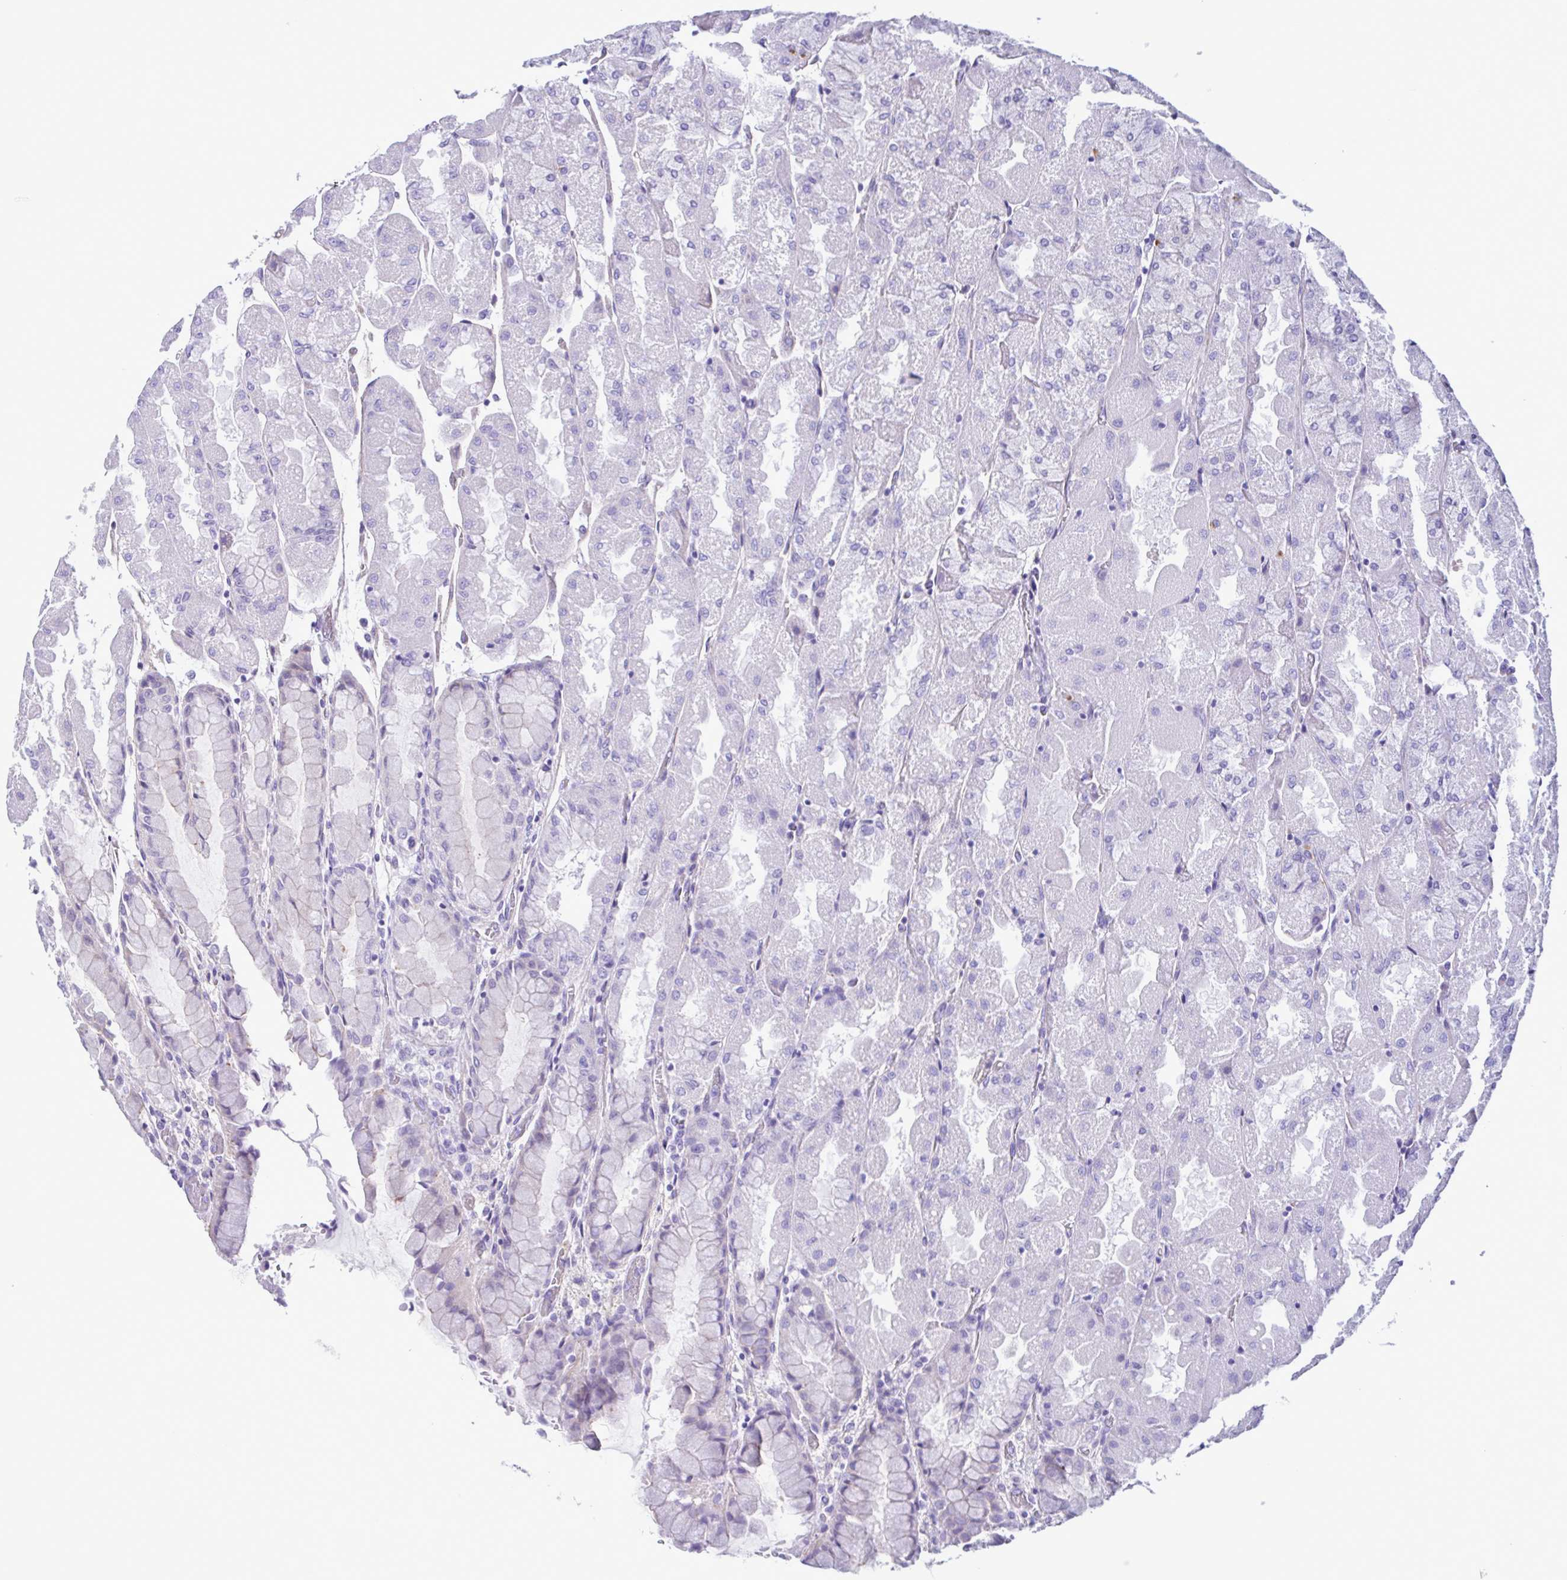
{"staining": {"intensity": "negative", "quantity": "none", "location": "none"}, "tissue": "stomach", "cell_type": "Glandular cells", "image_type": "normal", "snomed": [{"axis": "morphology", "description": "Normal tissue, NOS"}, {"axis": "topography", "description": "Stomach"}], "caption": "Glandular cells are negative for brown protein staining in unremarkable stomach. (Stains: DAB immunohistochemistry with hematoxylin counter stain, Microscopy: brightfield microscopy at high magnification).", "gene": "CYP11B1", "patient": {"sex": "female", "age": 61}}